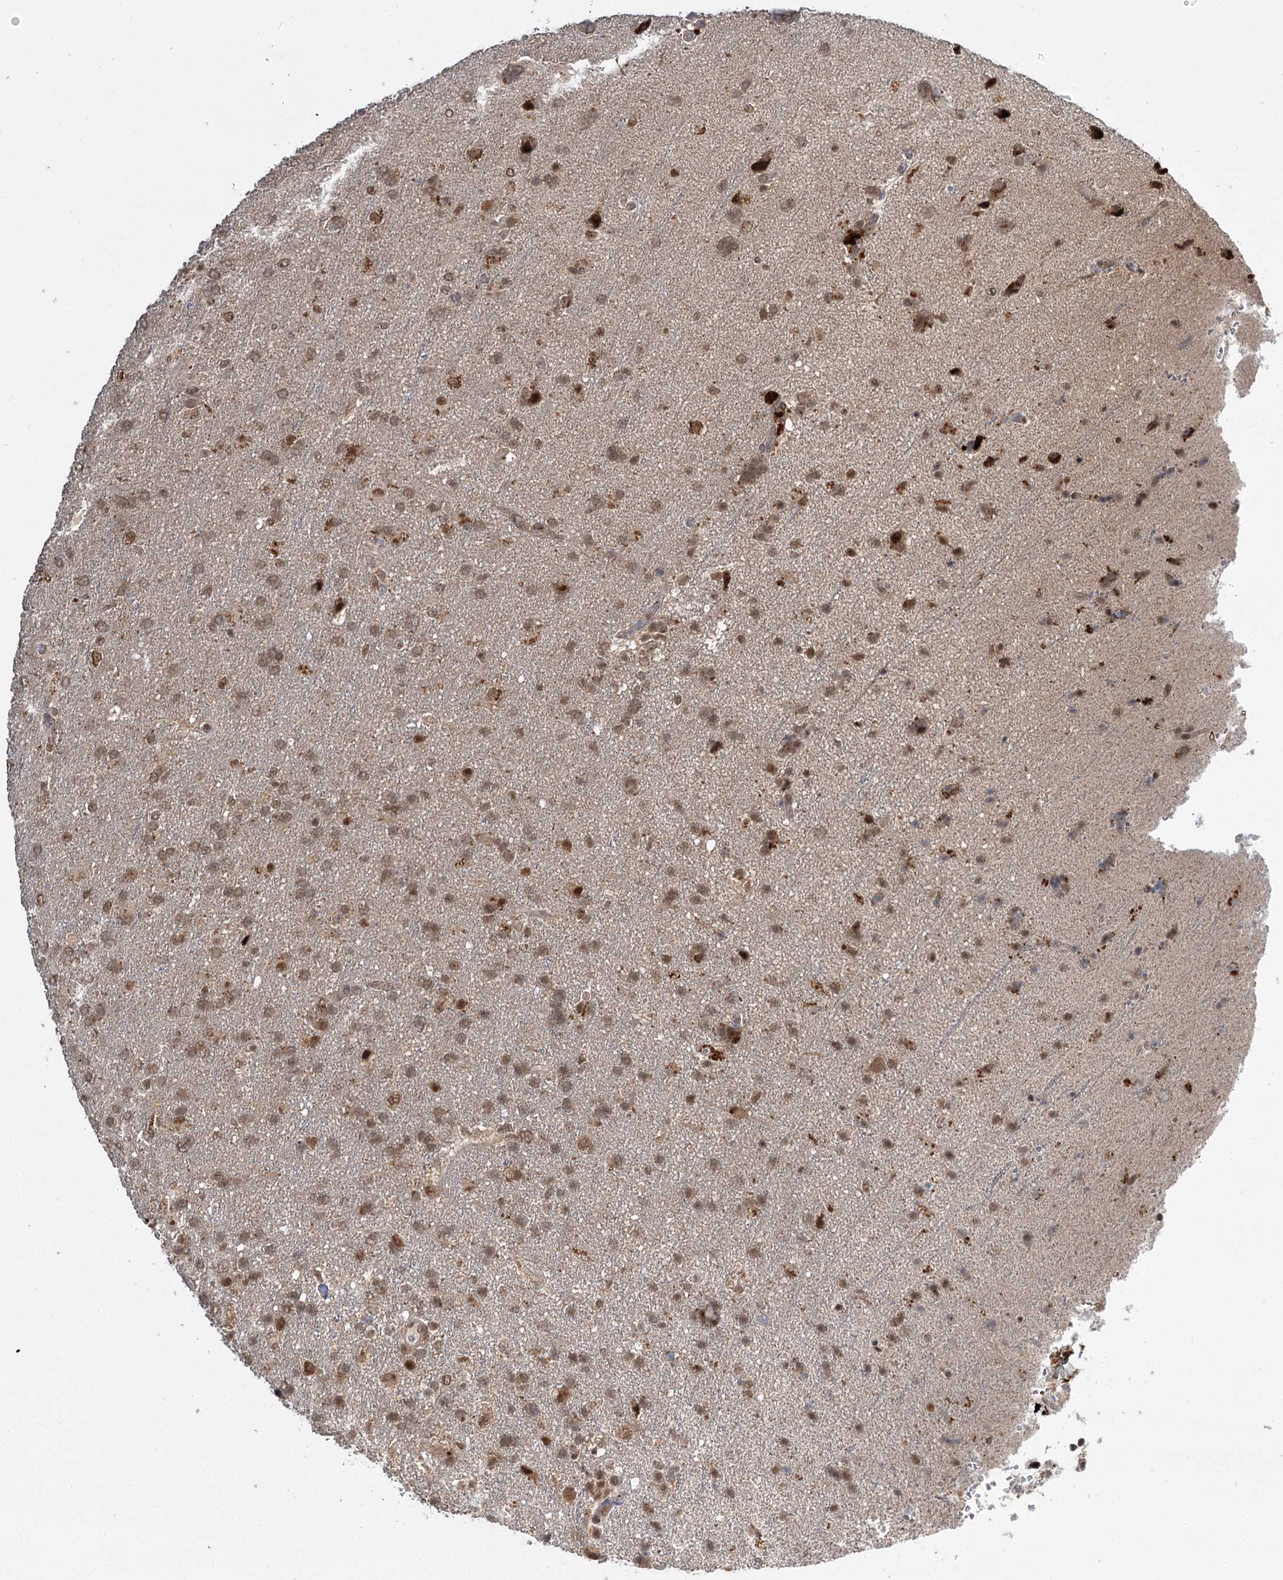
{"staining": {"intensity": "weak", "quantity": ">75%", "location": "nuclear"}, "tissue": "glioma", "cell_type": "Tumor cells", "image_type": "cancer", "snomed": [{"axis": "morphology", "description": "Glioma, malignant, High grade"}, {"axis": "topography", "description": "Brain"}], "caption": "Protein staining of glioma tissue displays weak nuclear expression in approximately >75% of tumor cells.", "gene": "N6AMT1", "patient": {"sex": "male", "age": 61}}